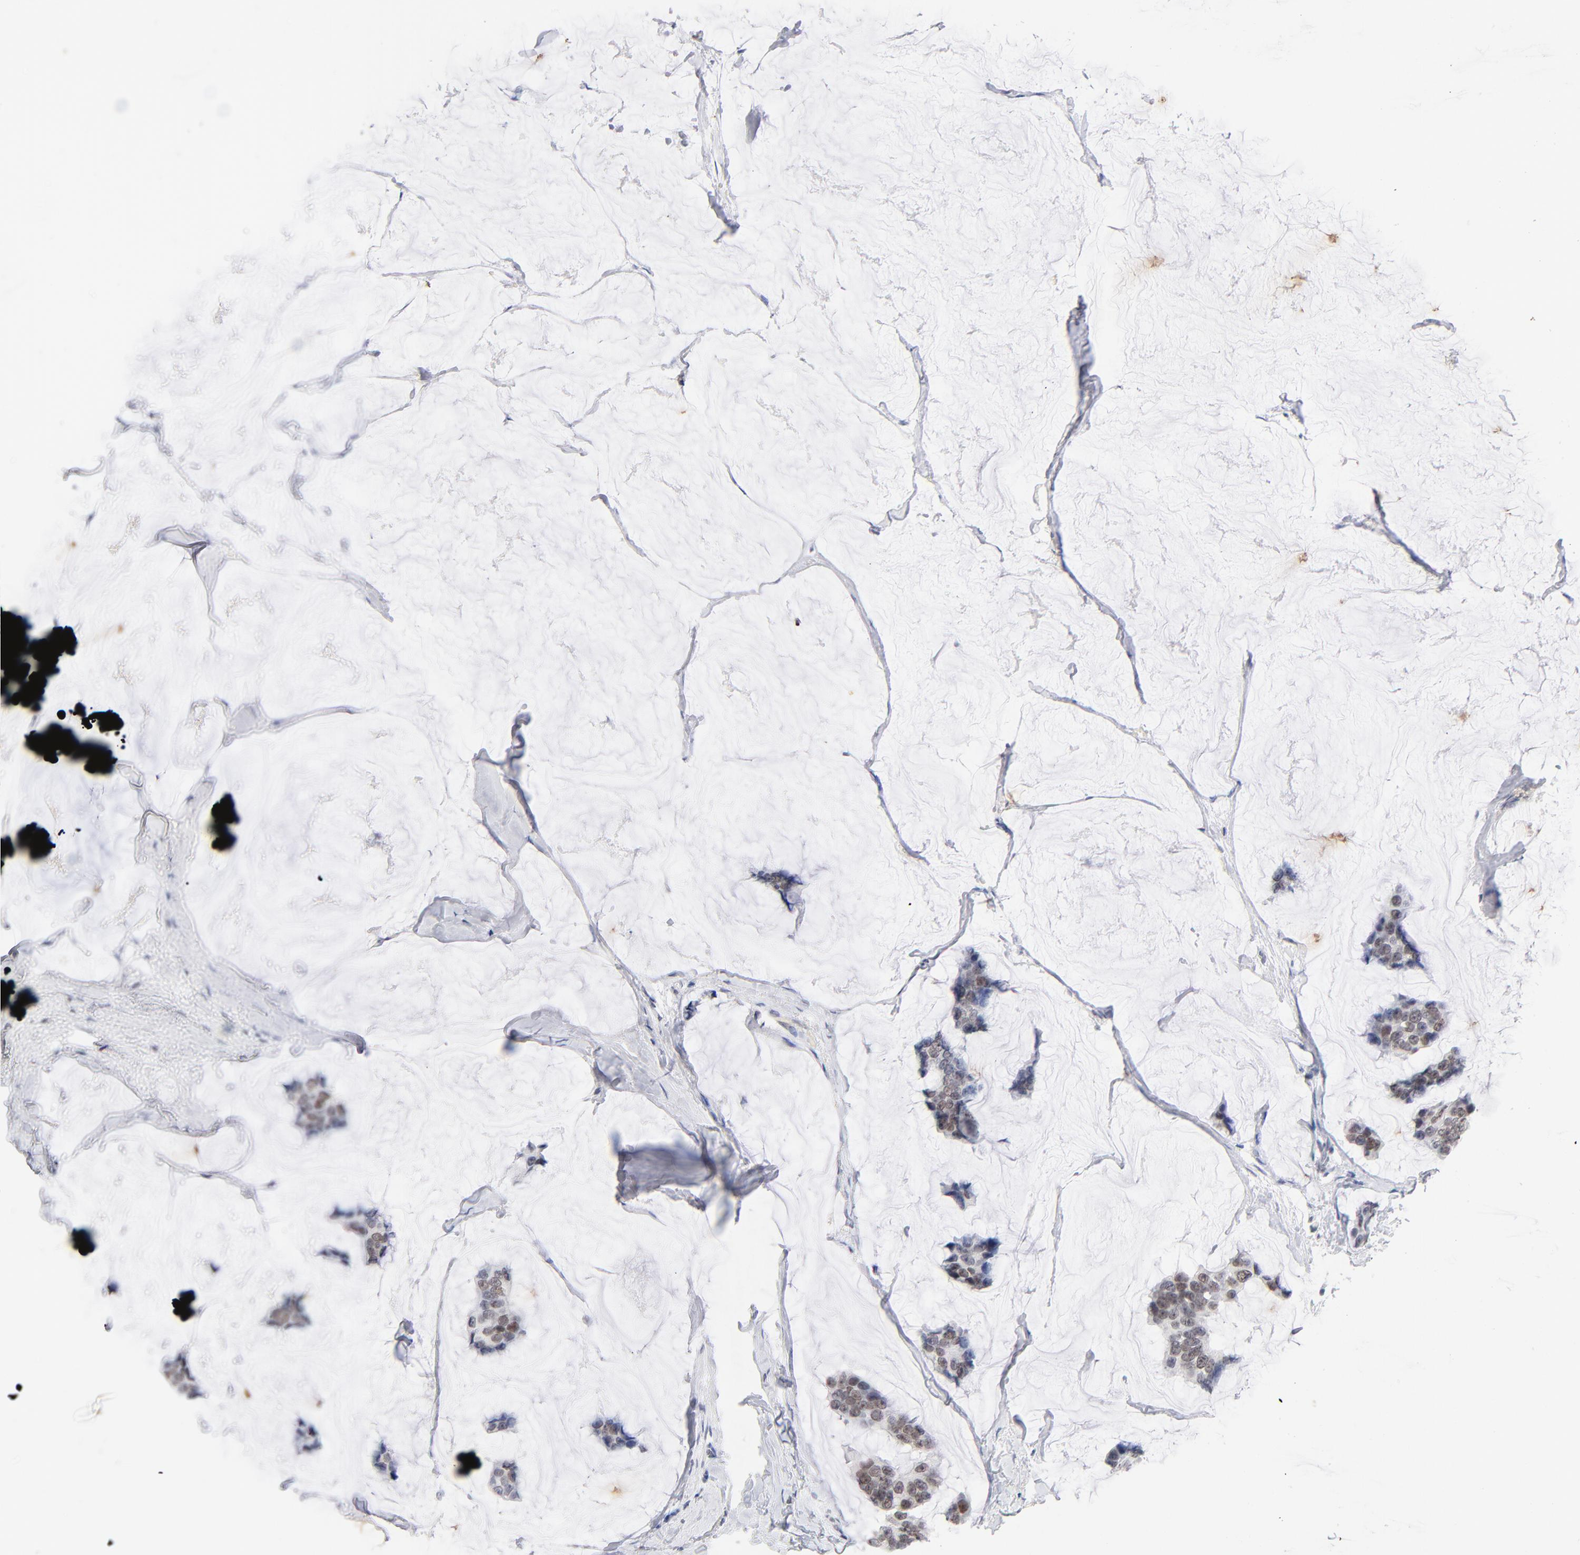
{"staining": {"intensity": "weak", "quantity": ">75%", "location": "nuclear"}, "tissue": "breast cancer", "cell_type": "Tumor cells", "image_type": "cancer", "snomed": [{"axis": "morphology", "description": "Normal tissue, NOS"}, {"axis": "morphology", "description": "Duct carcinoma"}, {"axis": "topography", "description": "Breast"}], "caption": "Human breast cancer stained with a brown dye shows weak nuclear positive positivity in approximately >75% of tumor cells.", "gene": "ORC2", "patient": {"sex": "female", "age": 50}}